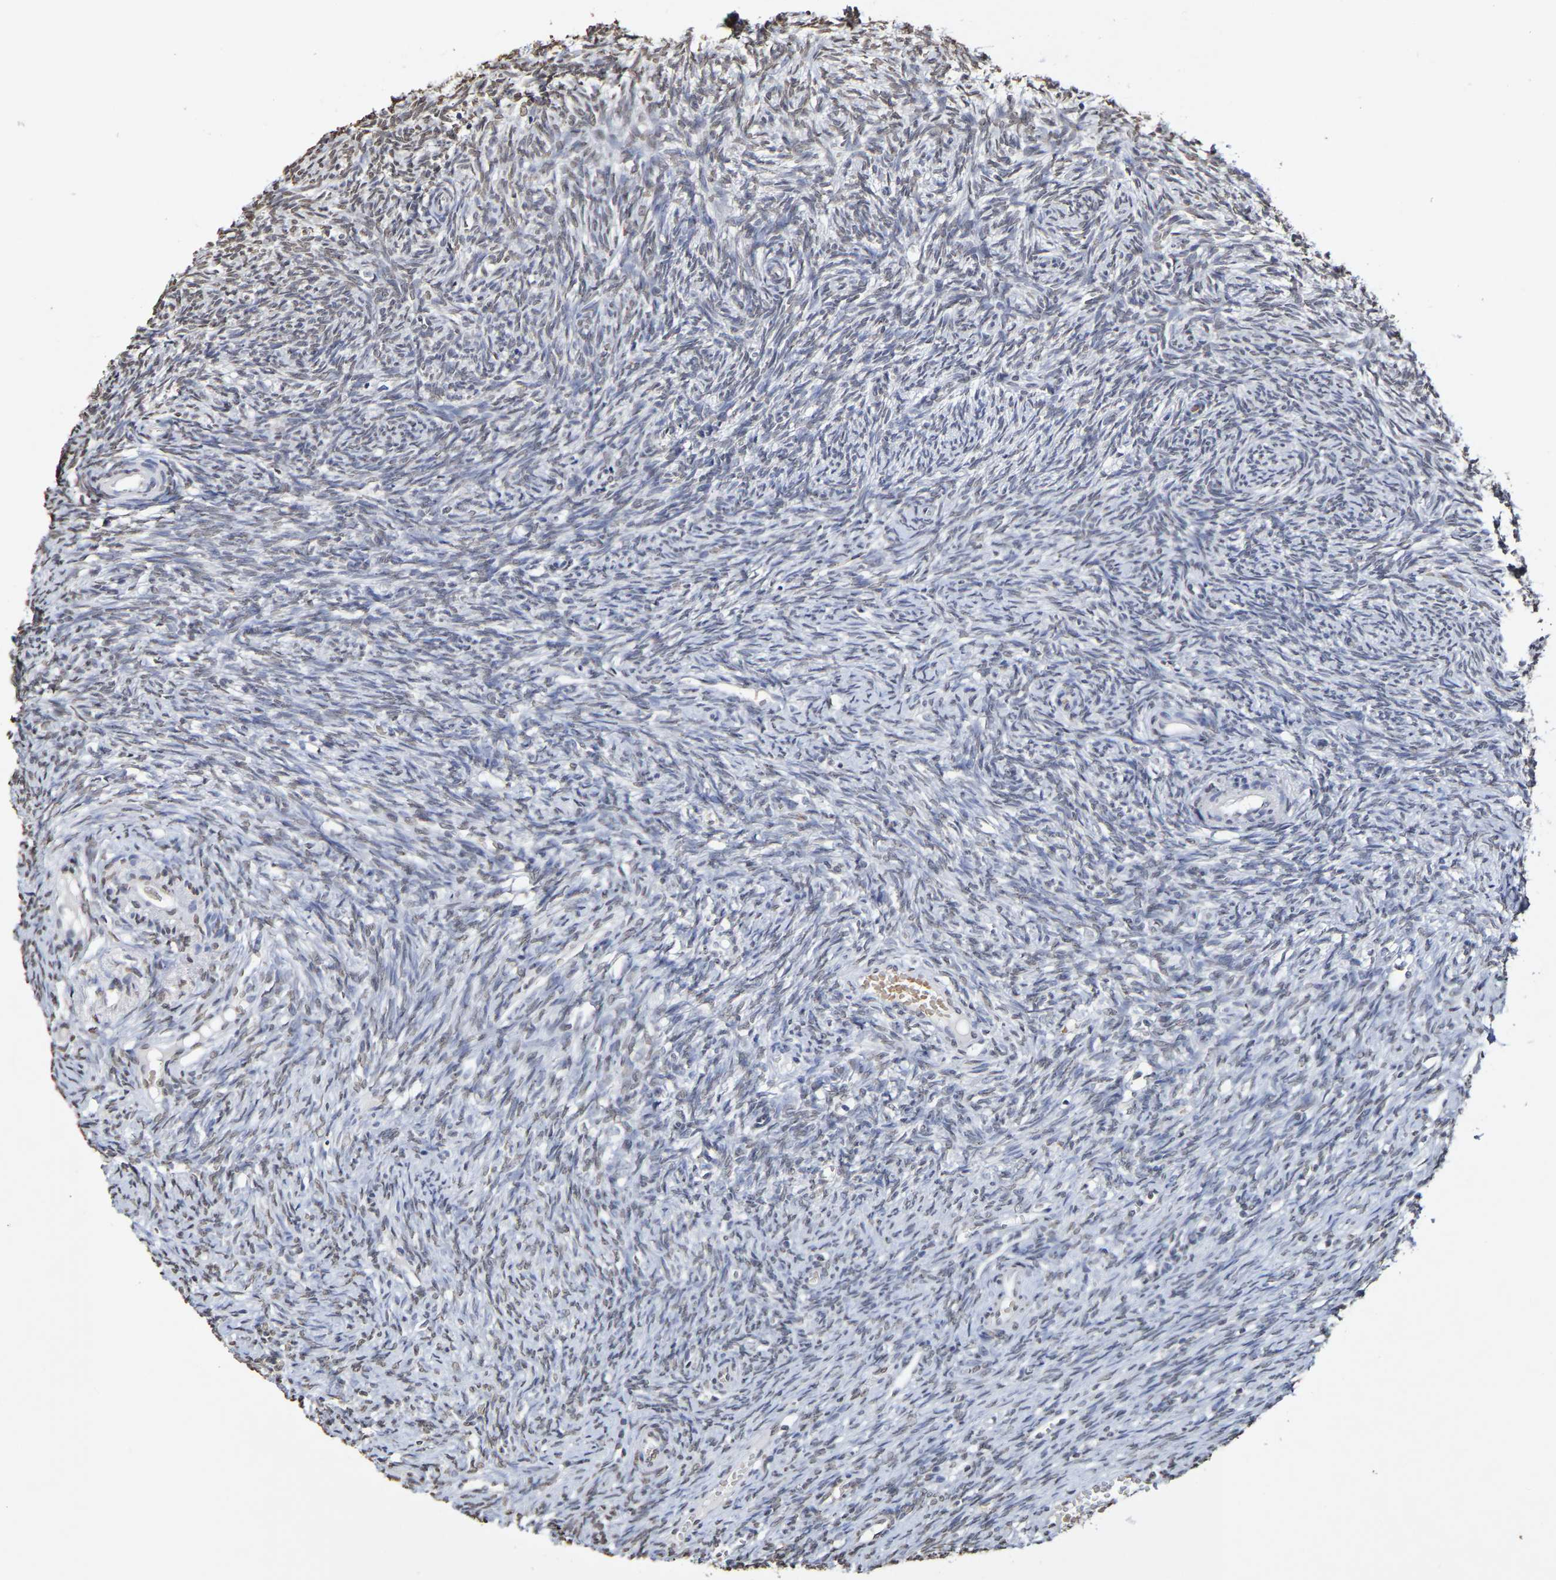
{"staining": {"intensity": "weak", "quantity": "25%-75%", "location": "nuclear"}, "tissue": "ovary", "cell_type": "Ovarian stroma cells", "image_type": "normal", "snomed": [{"axis": "morphology", "description": "Normal tissue, NOS"}, {"axis": "topography", "description": "Ovary"}], "caption": "Brown immunohistochemical staining in benign human ovary shows weak nuclear expression in about 25%-75% of ovarian stroma cells. (brown staining indicates protein expression, while blue staining denotes nuclei).", "gene": "ATF4", "patient": {"sex": "female", "age": 41}}